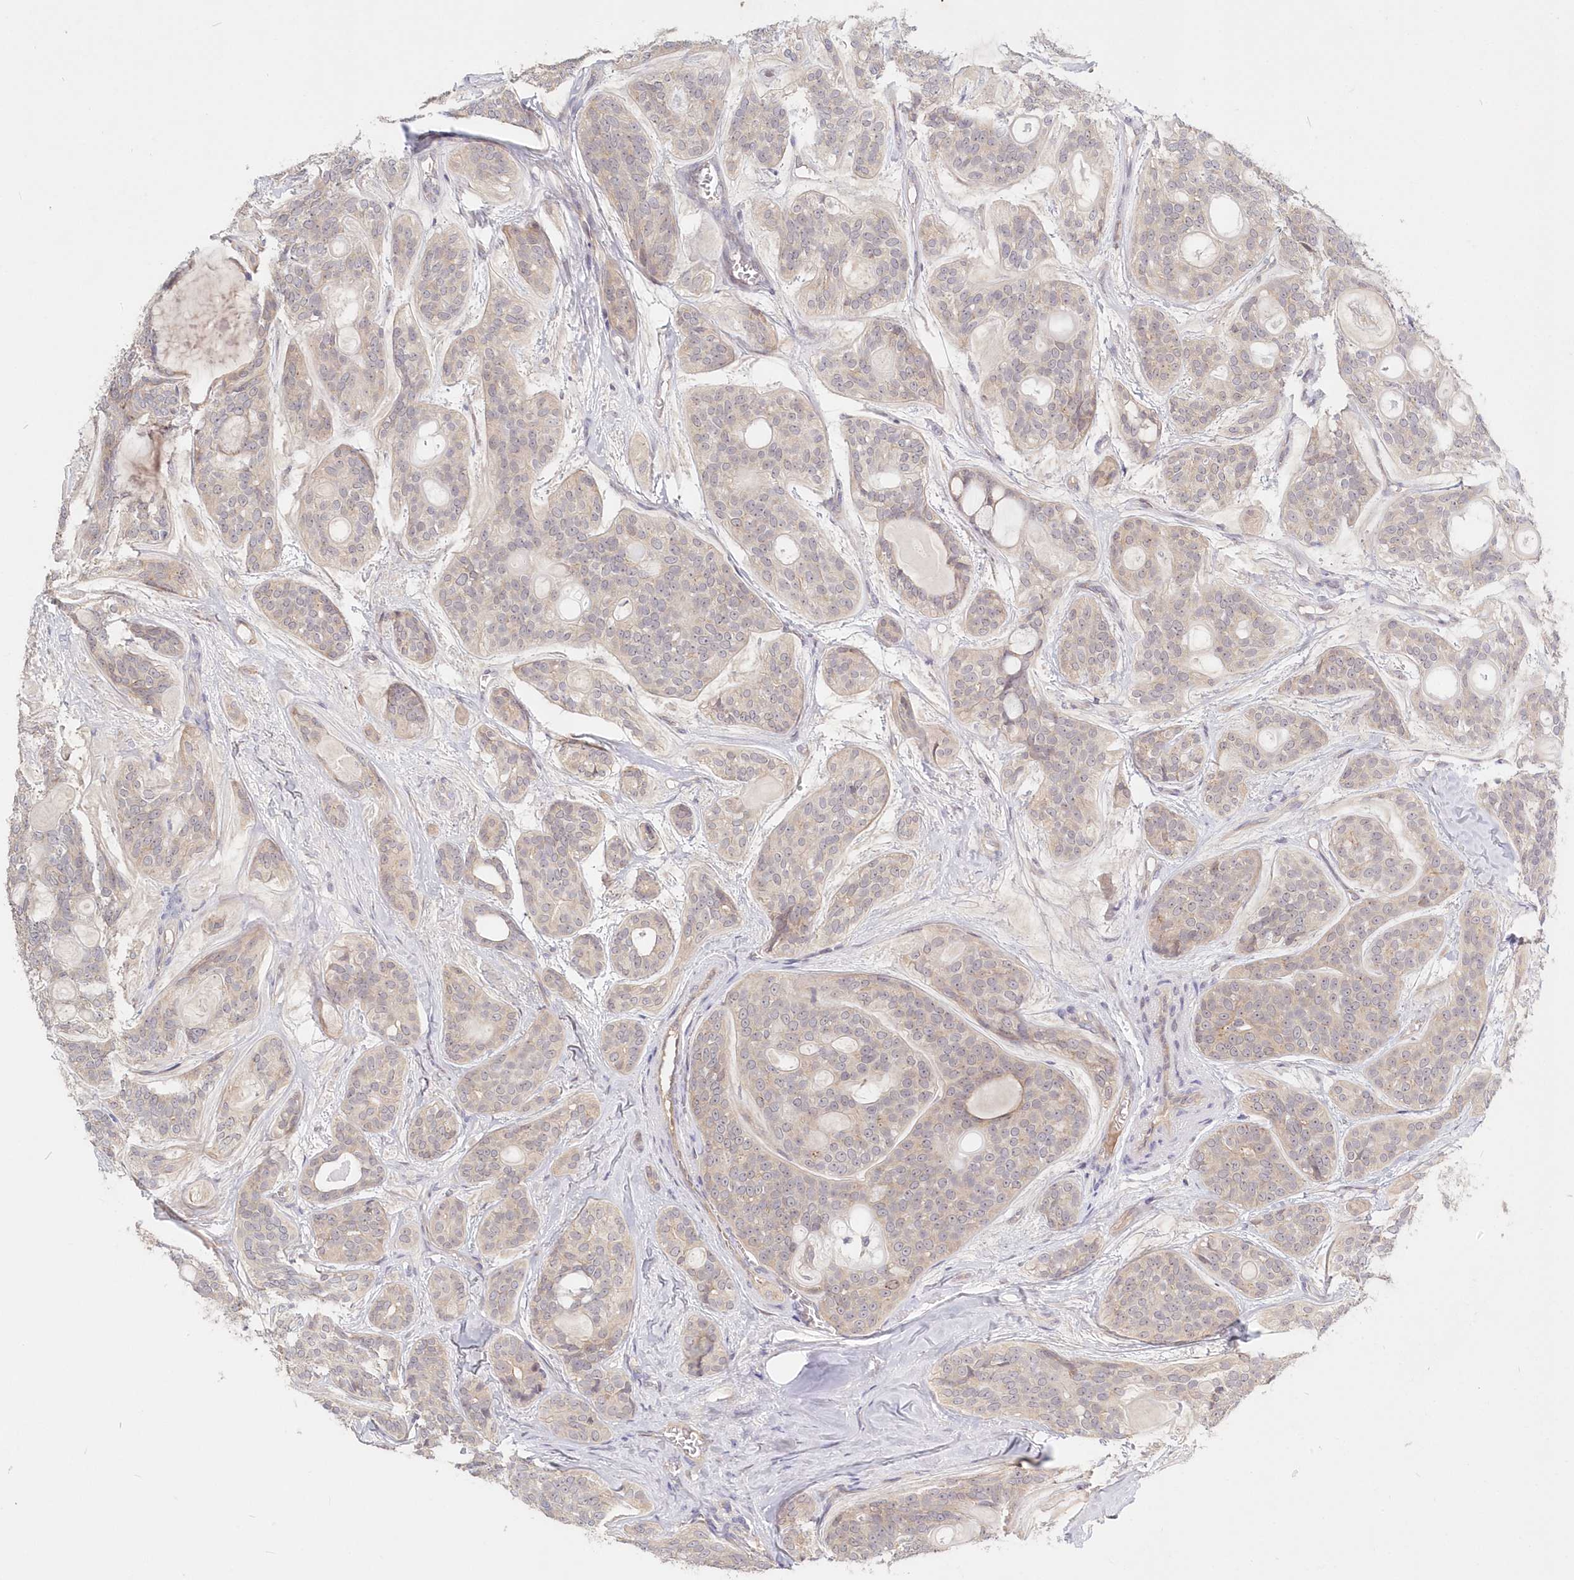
{"staining": {"intensity": "negative", "quantity": "none", "location": "none"}, "tissue": "head and neck cancer", "cell_type": "Tumor cells", "image_type": "cancer", "snomed": [{"axis": "morphology", "description": "Adenocarcinoma, NOS"}, {"axis": "topography", "description": "Head-Neck"}], "caption": "High magnification brightfield microscopy of head and neck adenocarcinoma stained with DAB (brown) and counterstained with hematoxylin (blue): tumor cells show no significant staining.", "gene": "KATNA1", "patient": {"sex": "male", "age": 66}}